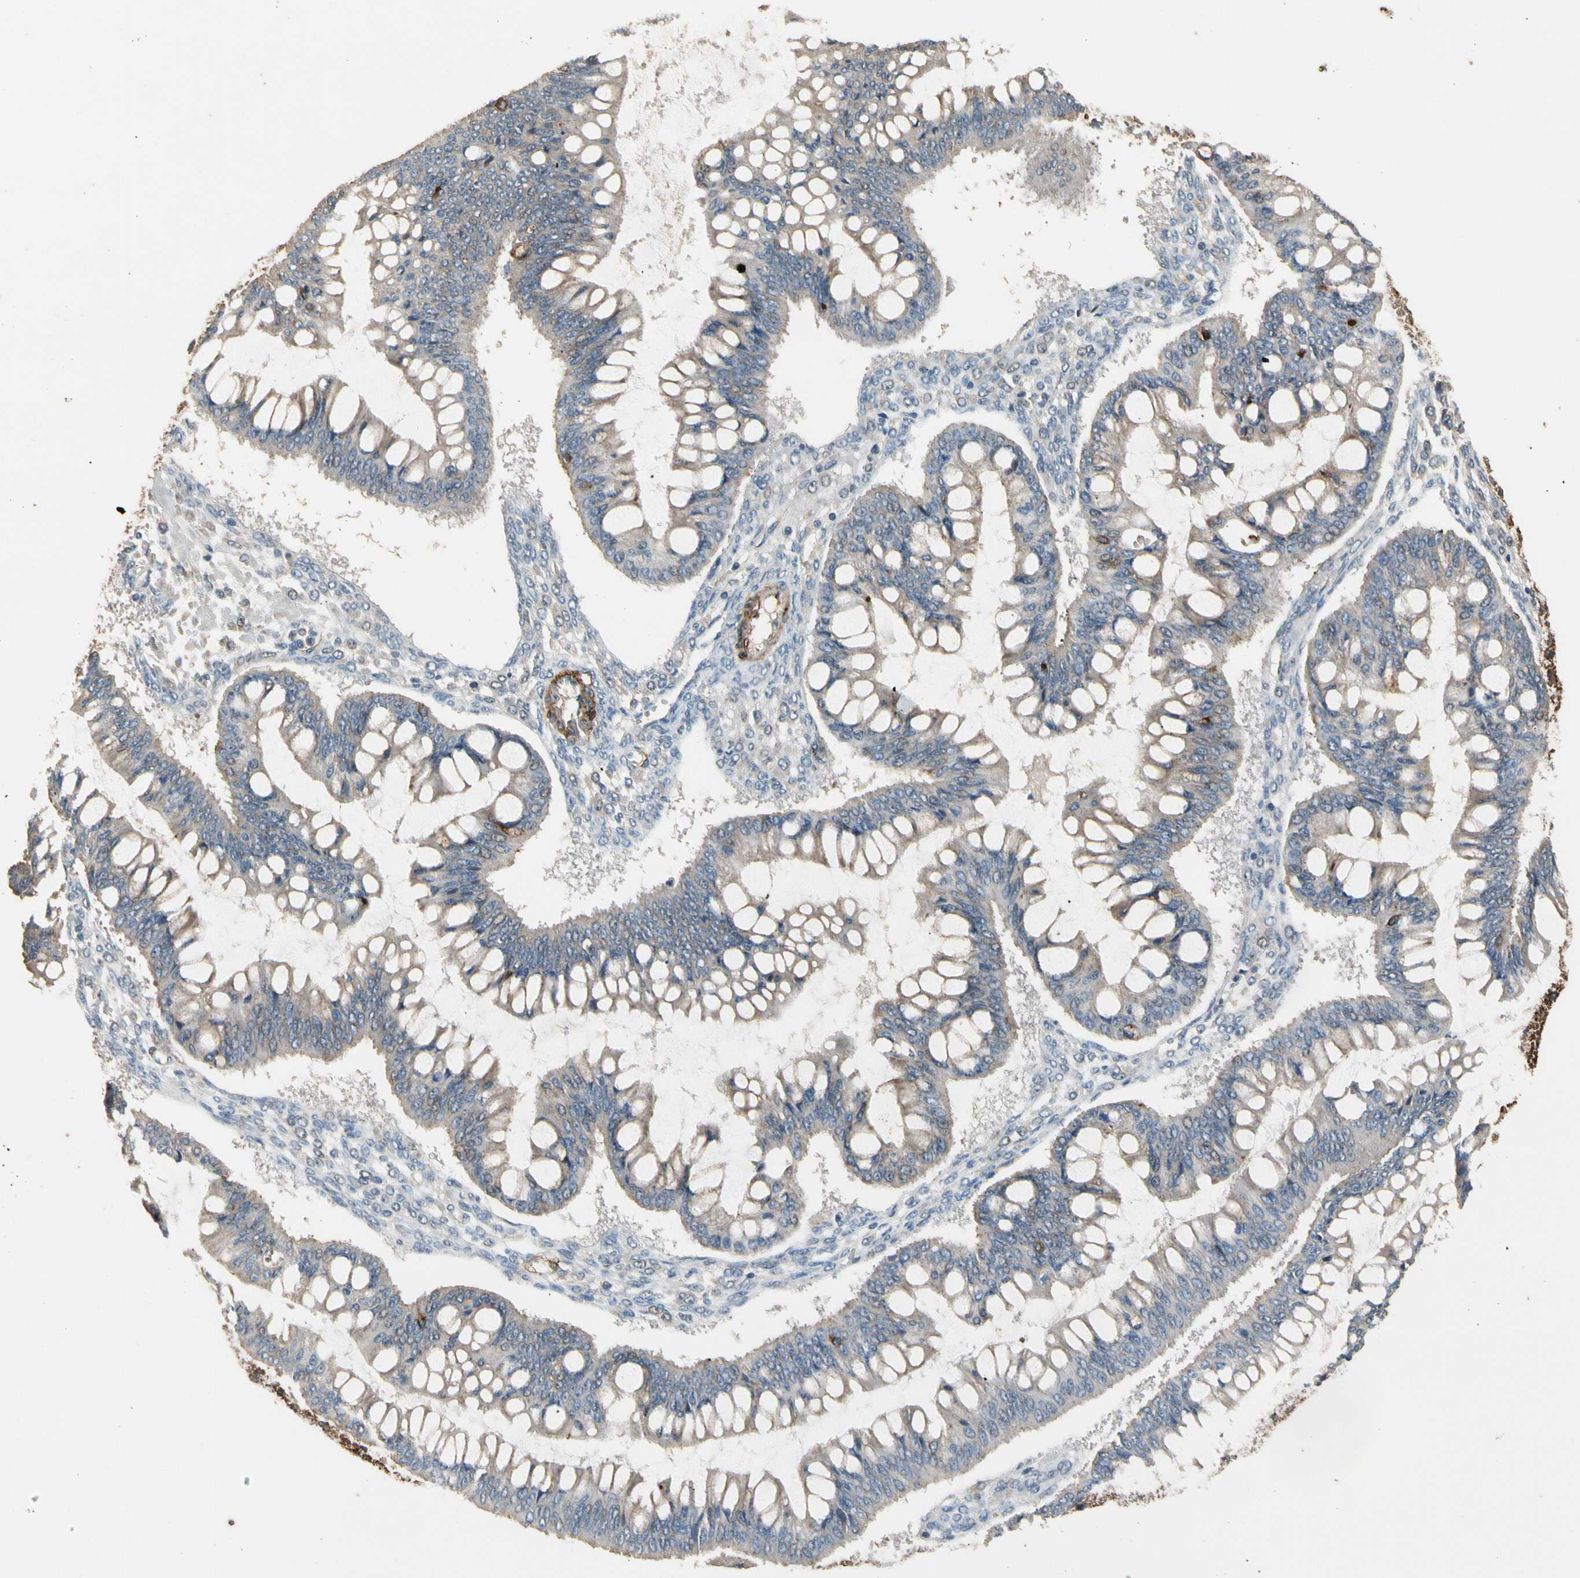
{"staining": {"intensity": "weak", "quantity": ">75%", "location": "cytoplasmic/membranous"}, "tissue": "ovarian cancer", "cell_type": "Tumor cells", "image_type": "cancer", "snomed": [{"axis": "morphology", "description": "Cystadenocarcinoma, mucinous, NOS"}, {"axis": "topography", "description": "Ovary"}], "caption": "Protein expression analysis of human mucinous cystadenocarcinoma (ovarian) reveals weak cytoplasmic/membranous positivity in about >75% of tumor cells.", "gene": "SUSD2", "patient": {"sex": "female", "age": 73}}